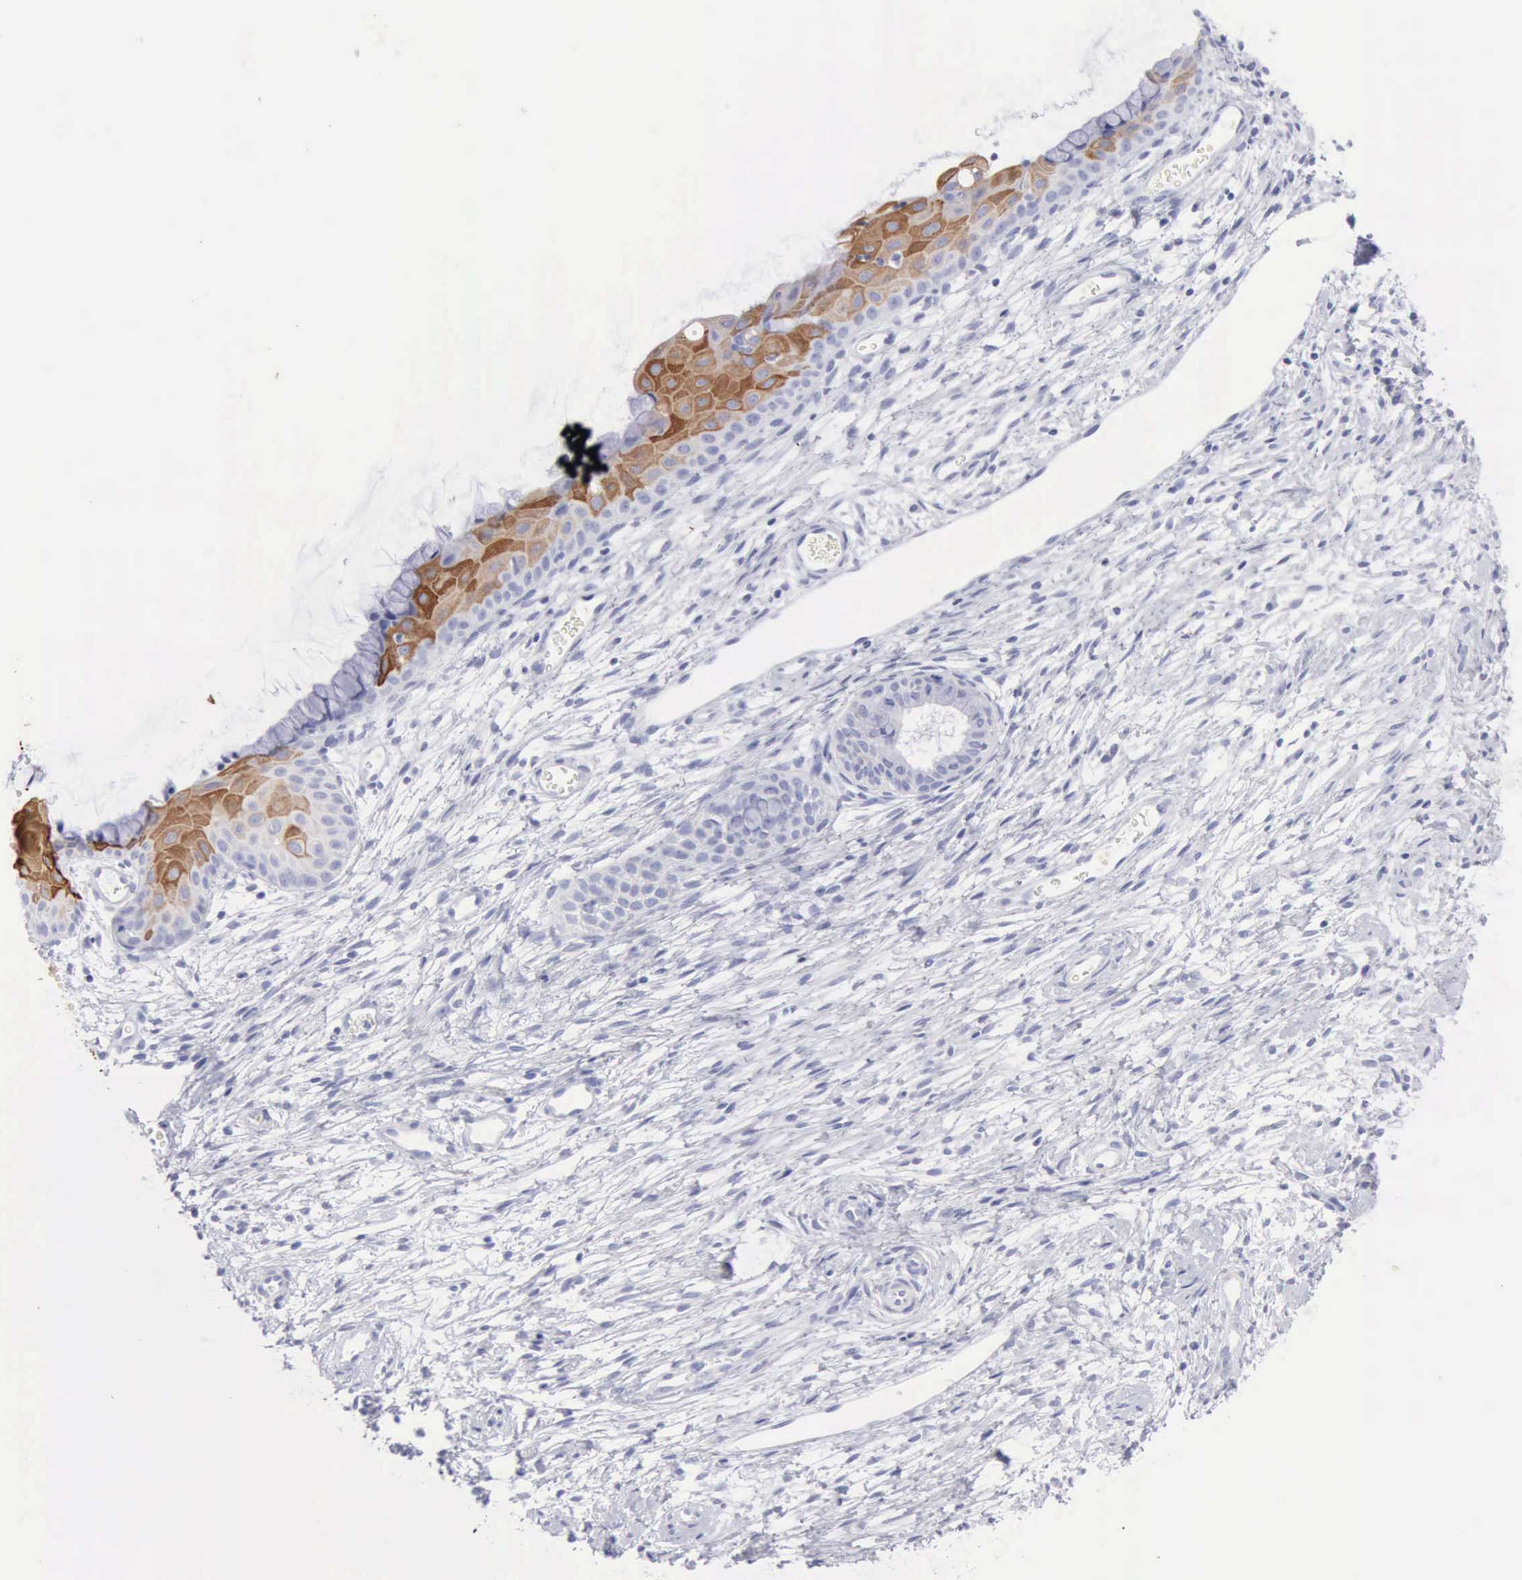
{"staining": {"intensity": "negative", "quantity": "none", "location": "none"}, "tissue": "cervix", "cell_type": "Glandular cells", "image_type": "normal", "snomed": [{"axis": "morphology", "description": "Normal tissue, NOS"}, {"axis": "topography", "description": "Cervix"}], "caption": "The photomicrograph reveals no staining of glandular cells in unremarkable cervix. The staining was performed using DAB to visualize the protein expression in brown, while the nuclei were stained in blue with hematoxylin (Magnification: 20x).", "gene": "KRT10", "patient": {"sex": "female", "age": 39}}